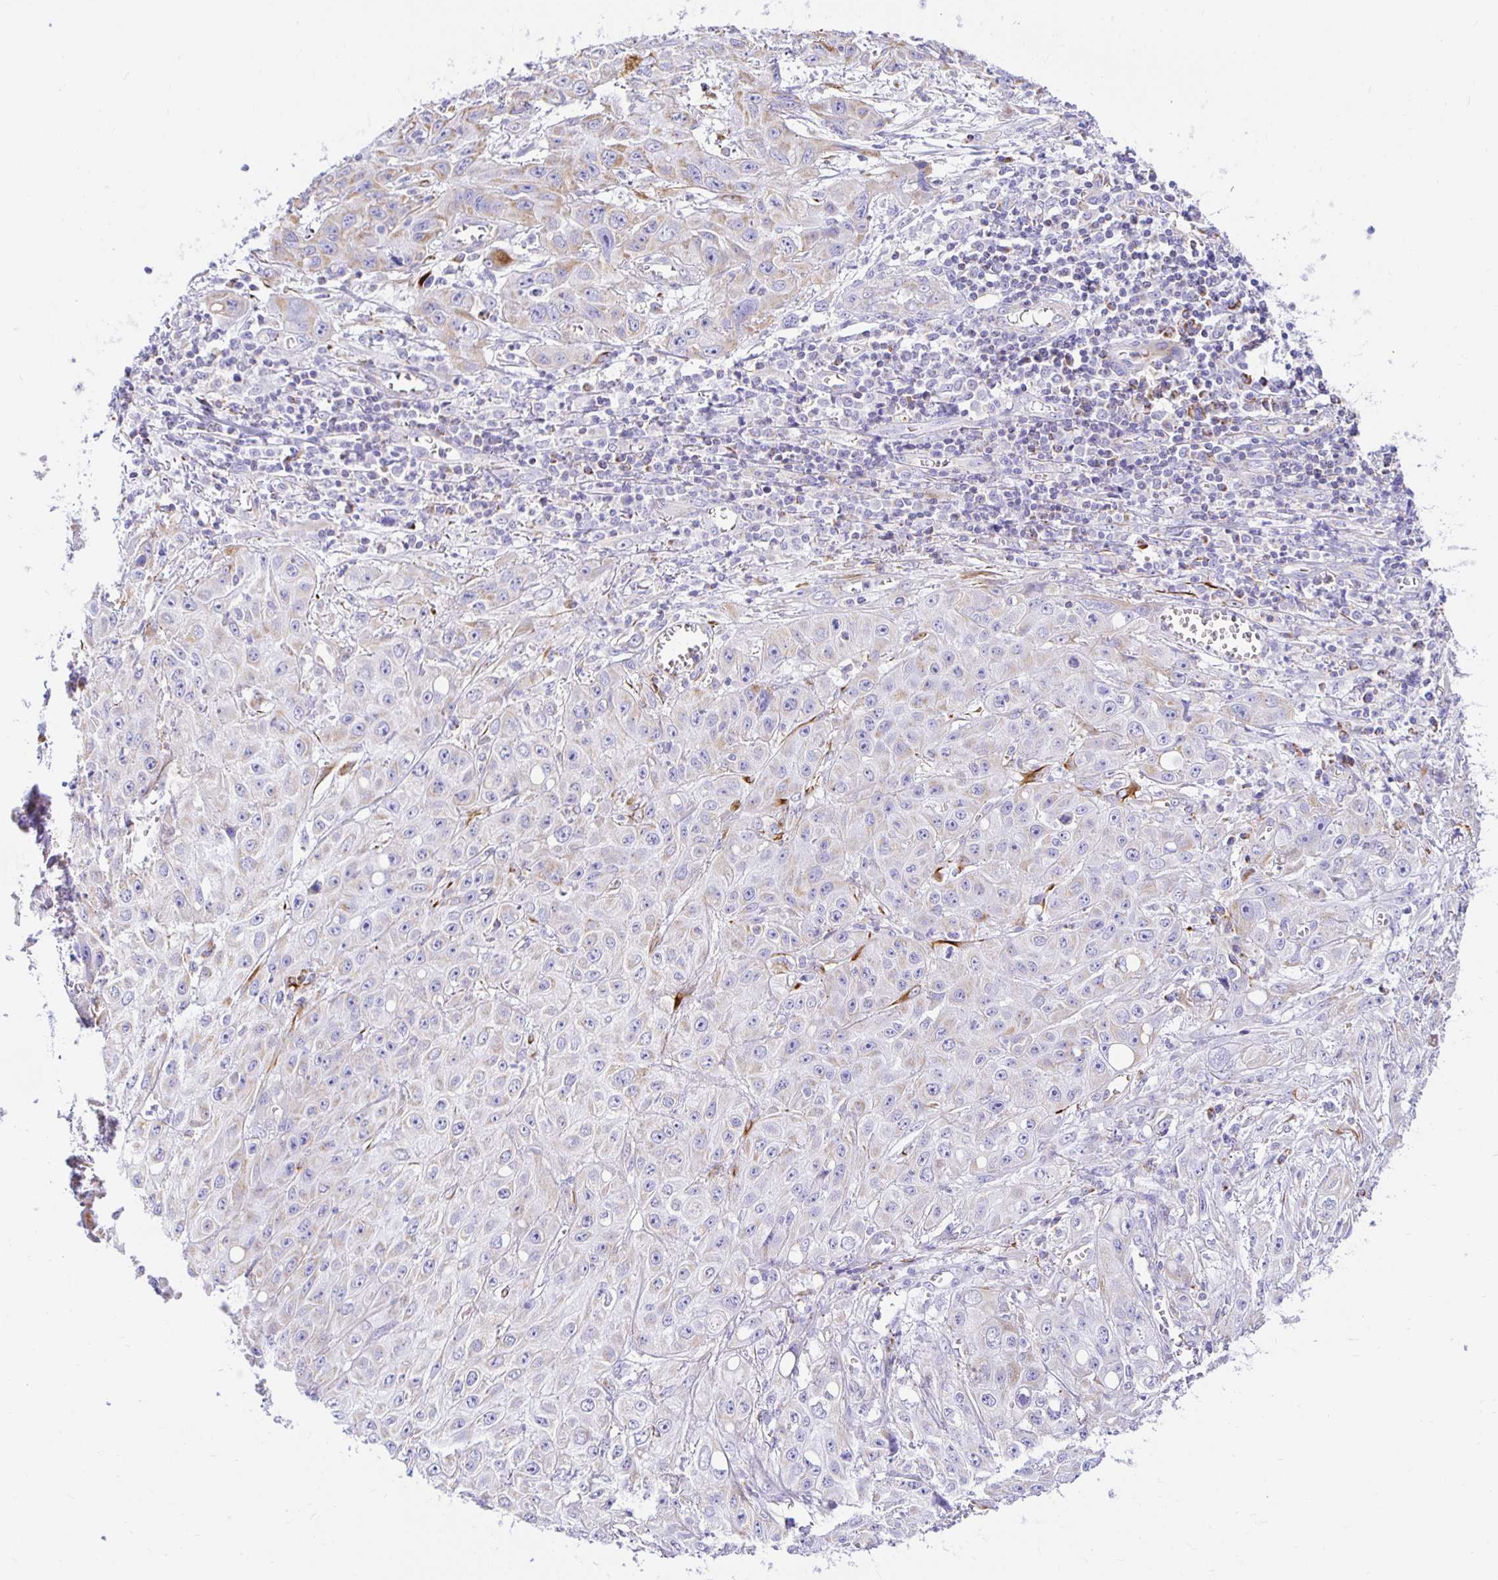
{"staining": {"intensity": "weak", "quantity": "<25%", "location": "cytoplasmic/membranous"}, "tissue": "skin cancer", "cell_type": "Tumor cells", "image_type": "cancer", "snomed": [{"axis": "morphology", "description": "Squamous cell carcinoma, NOS"}, {"axis": "topography", "description": "Skin"}, {"axis": "topography", "description": "Vulva"}], "caption": "Immunohistochemistry (IHC) of human skin cancer reveals no positivity in tumor cells.", "gene": "PLAAT2", "patient": {"sex": "female", "age": 71}}